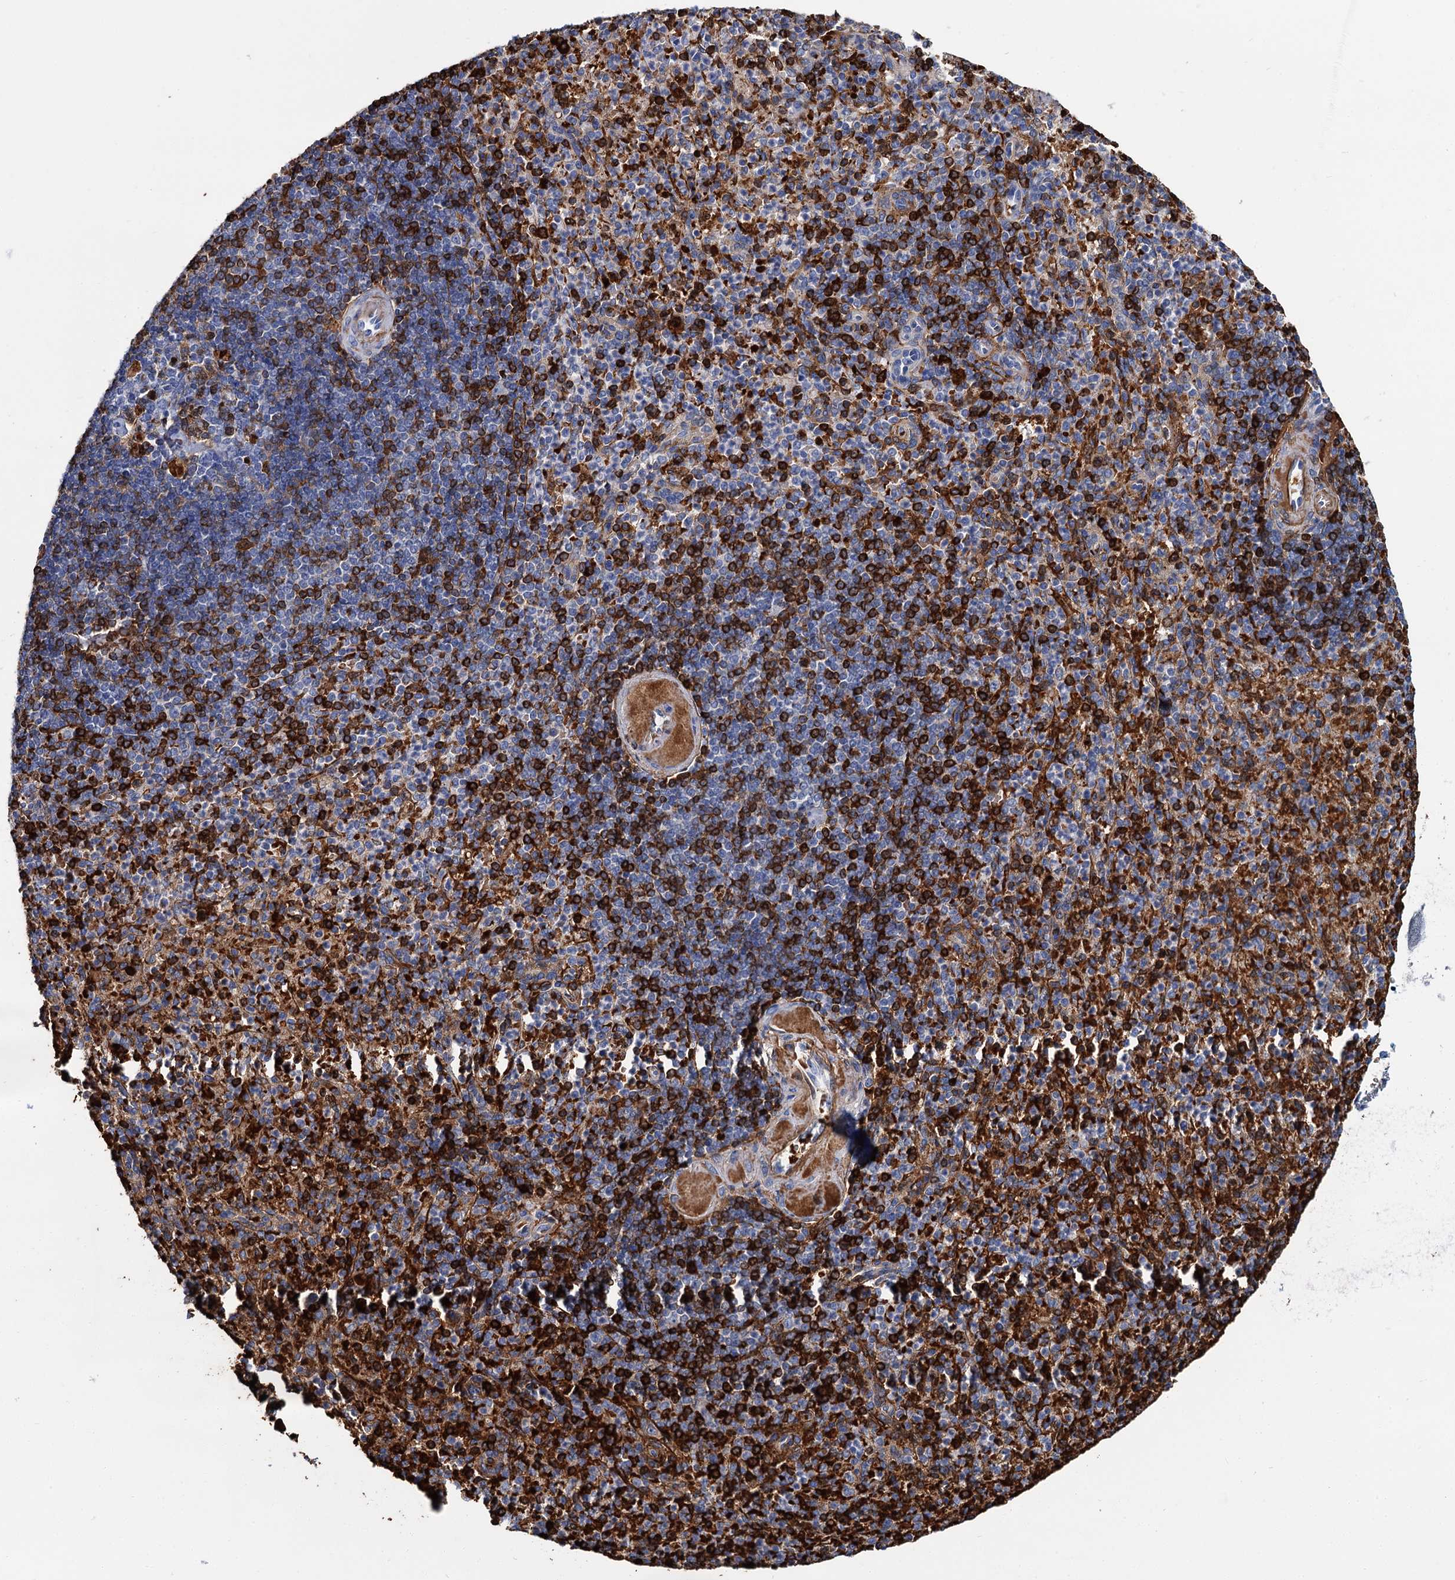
{"staining": {"intensity": "strong", "quantity": "<25%", "location": "cytoplasmic/membranous"}, "tissue": "spleen", "cell_type": "Cells in red pulp", "image_type": "normal", "snomed": [{"axis": "morphology", "description": "Normal tissue, NOS"}, {"axis": "topography", "description": "Spleen"}], "caption": "A medium amount of strong cytoplasmic/membranous staining is present in about <25% of cells in red pulp in unremarkable spleen.", "gene": "ATG2A", "patient": {"sex": "female", "age": 74}}